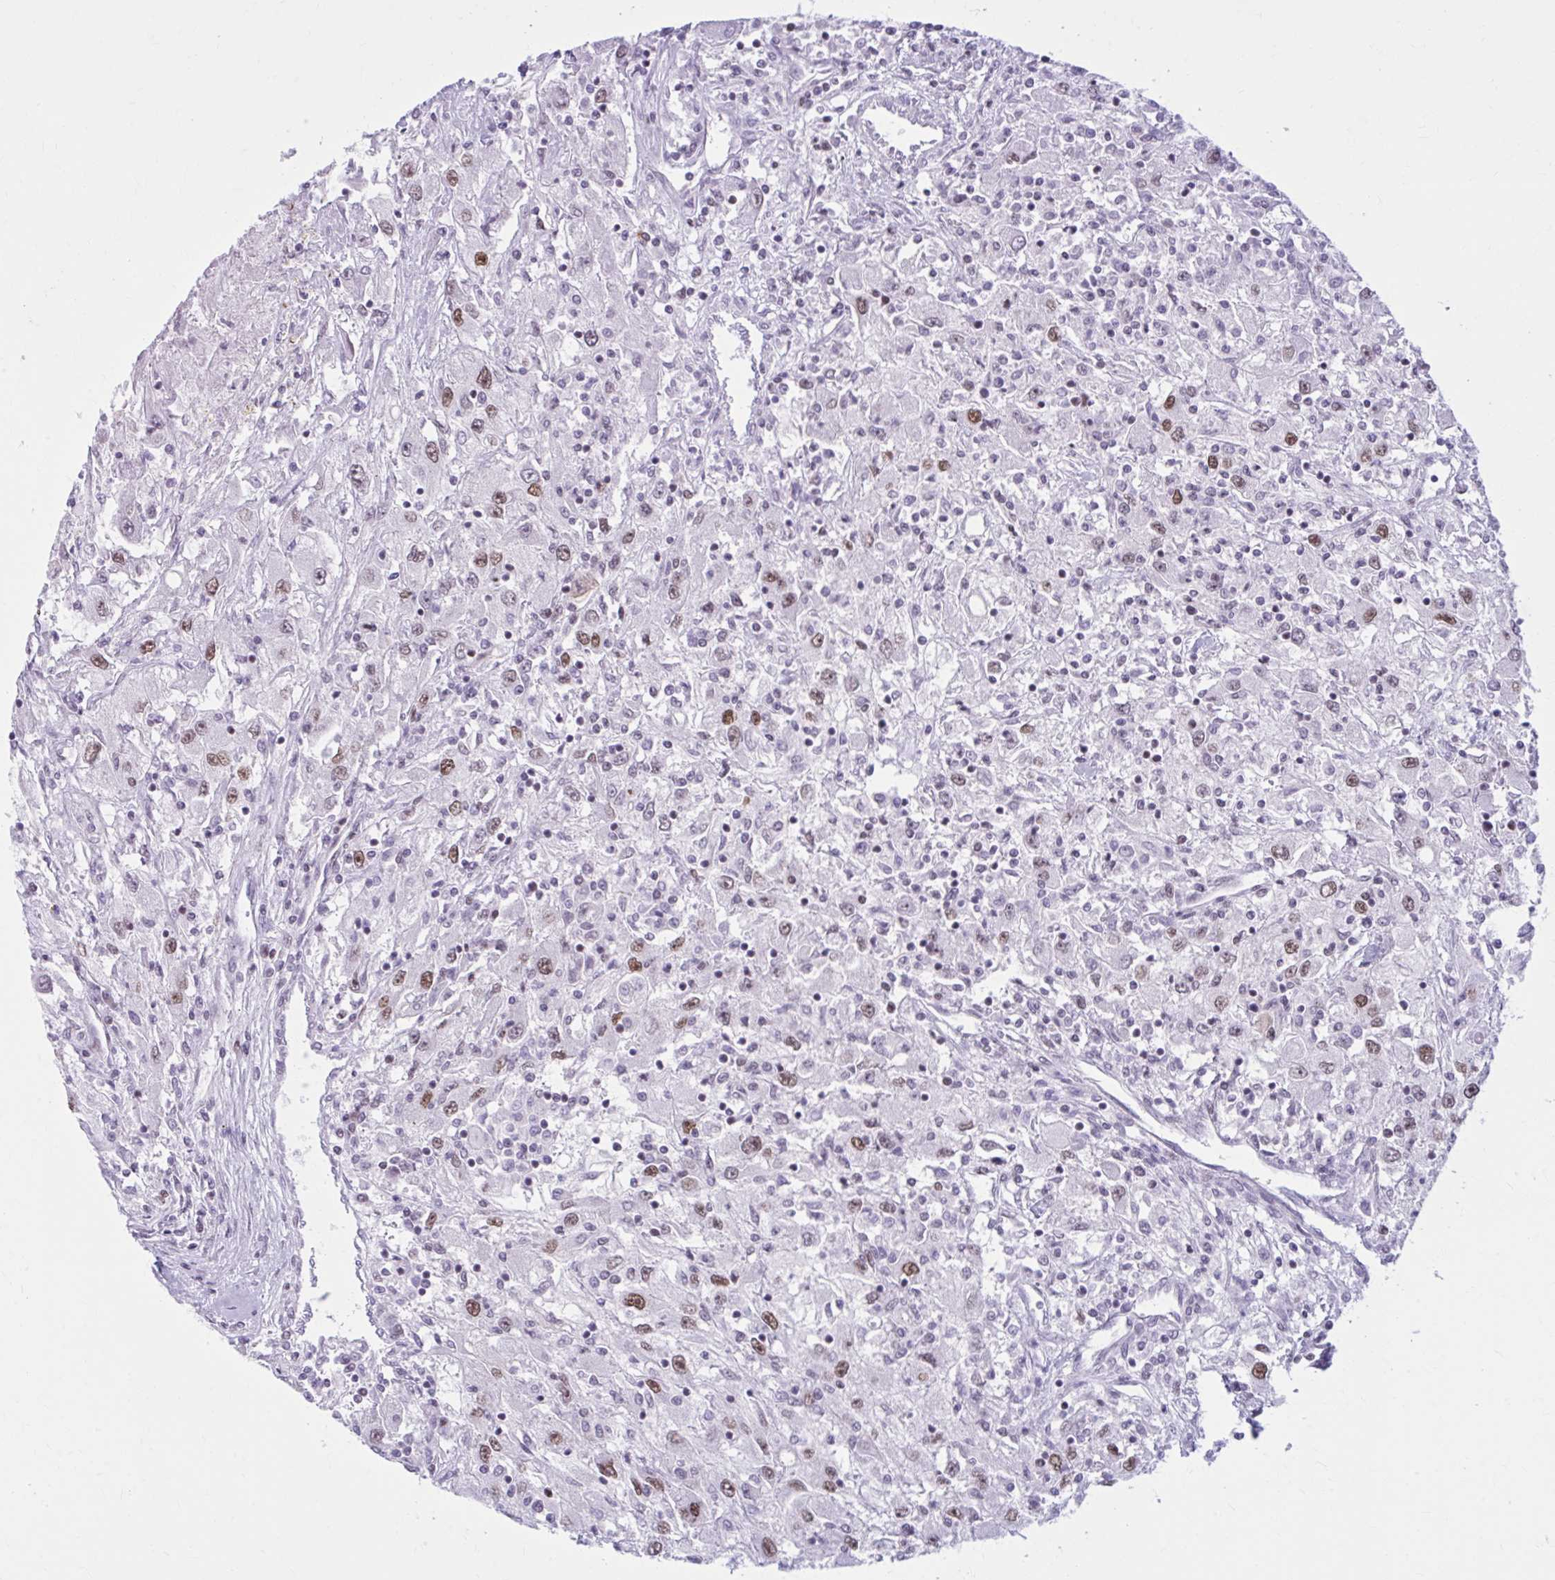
{"staining": {"intensity": "moderate", "quantity": ">75%", "location": "nuclear"}, "tissue": "renal cancer", "cell_type": "Tumor cells", "image_type": "cancer", "snomed": [{"axis": "morphology", "description": "Adenocarcinoma, NOS"}, {"axis": "topography", "description": "Kidney"}], "caption": "Protein expression analysis of renal cancer reveals moderate nuclear positivity in approximately >75% of tumor cells. (Stains: DAB in brown, nuclei in blue, Microscopy: brightfield microscopy at high magnification).", "gene": "PABIR1", "patient": {"sex": "female", "age": 67}}